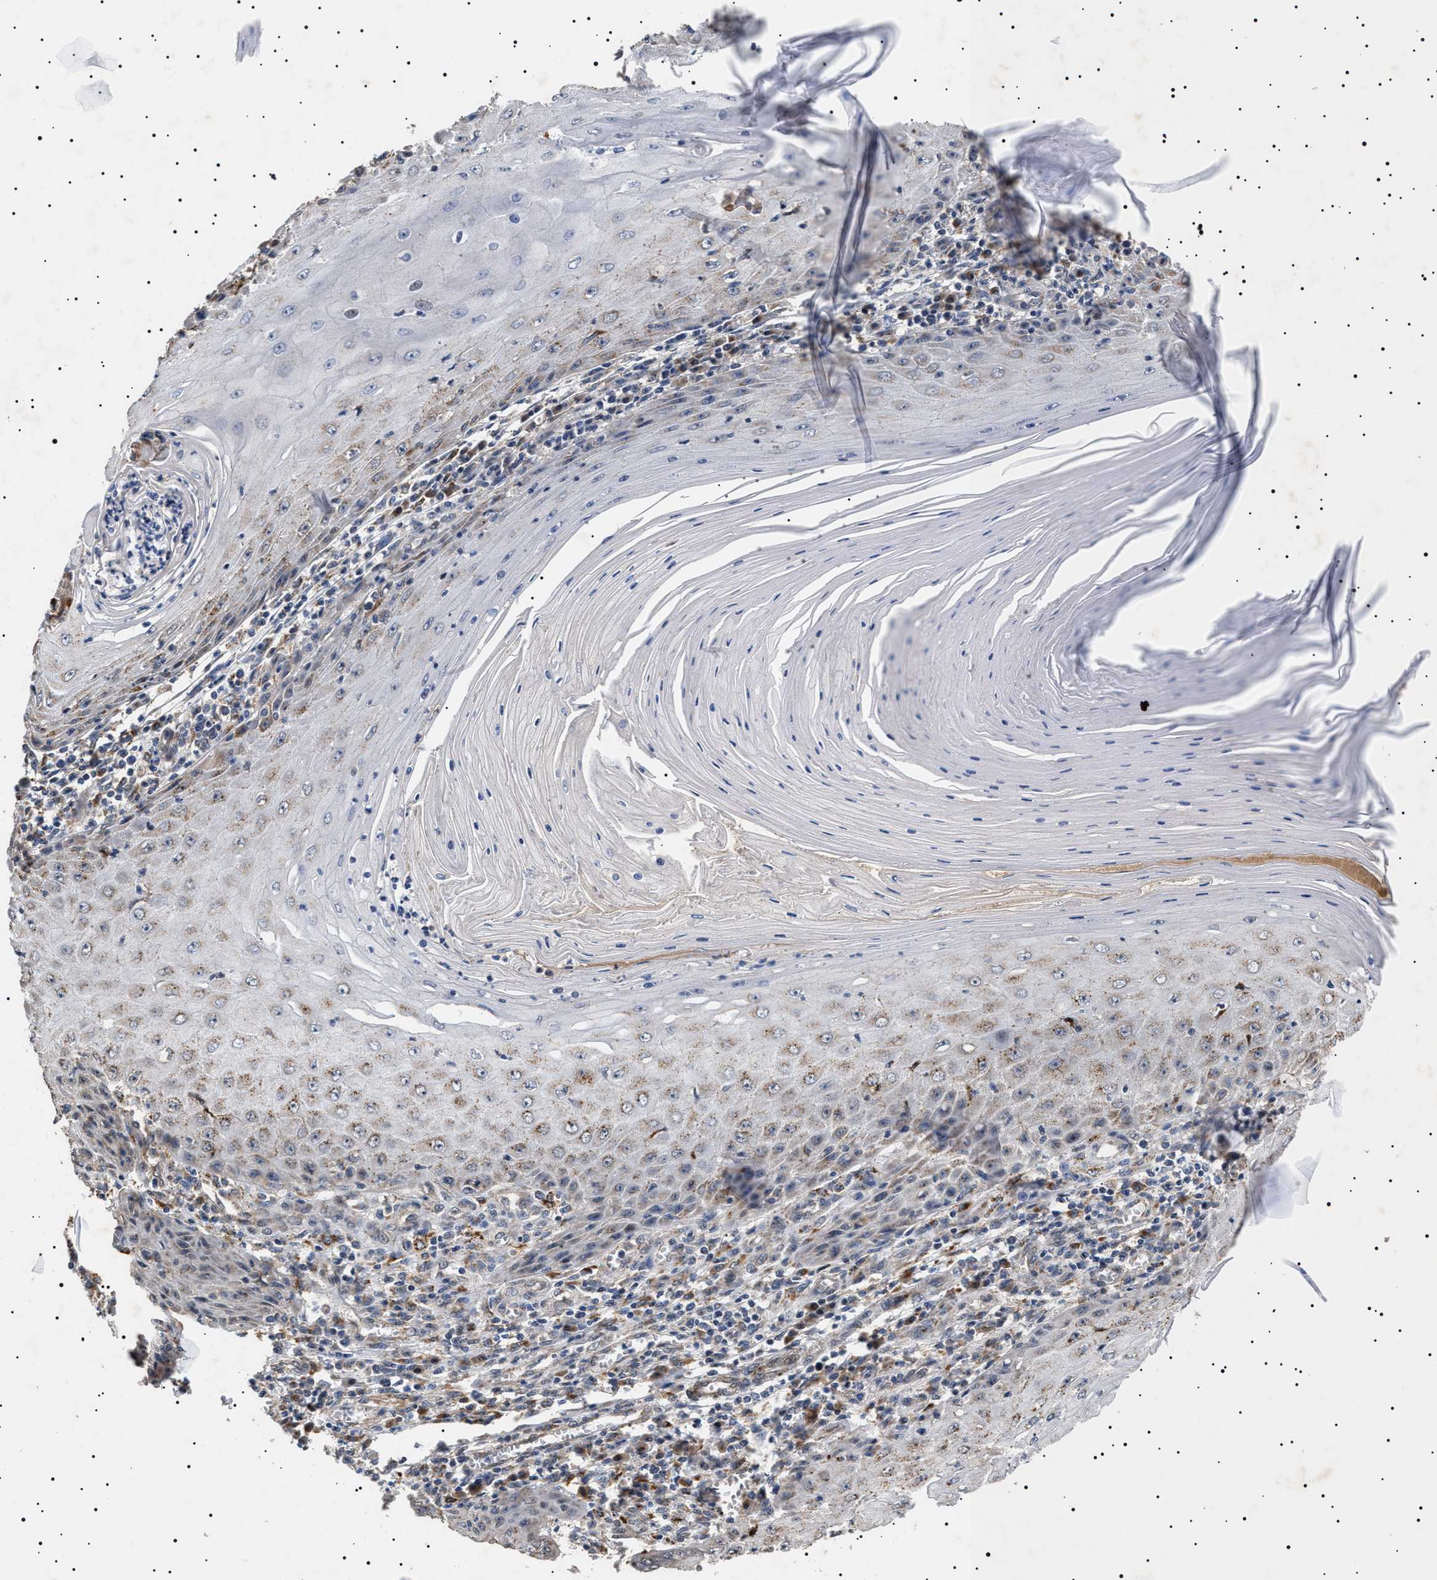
{"staining": {"intensity": "weak", "quantity": "<25%", "location": "cytoplasmic/membranous"}, "tissue": "skin cancer", "cell_type": "Tumor cells", "image_type": "cancer", "snomed": [{"axis": "morphology", "description": "Squamous cell carcinoma, NOS"}, {"axis": "topography", "description": "Skin"}], "caption": "A high-resolution image shows IHC staining of squamous cell carcinoma (skin), which shows no significant expression in tumor cells.", "gene": "RAB34", "patient": {"sex": "female", "age": 73}}